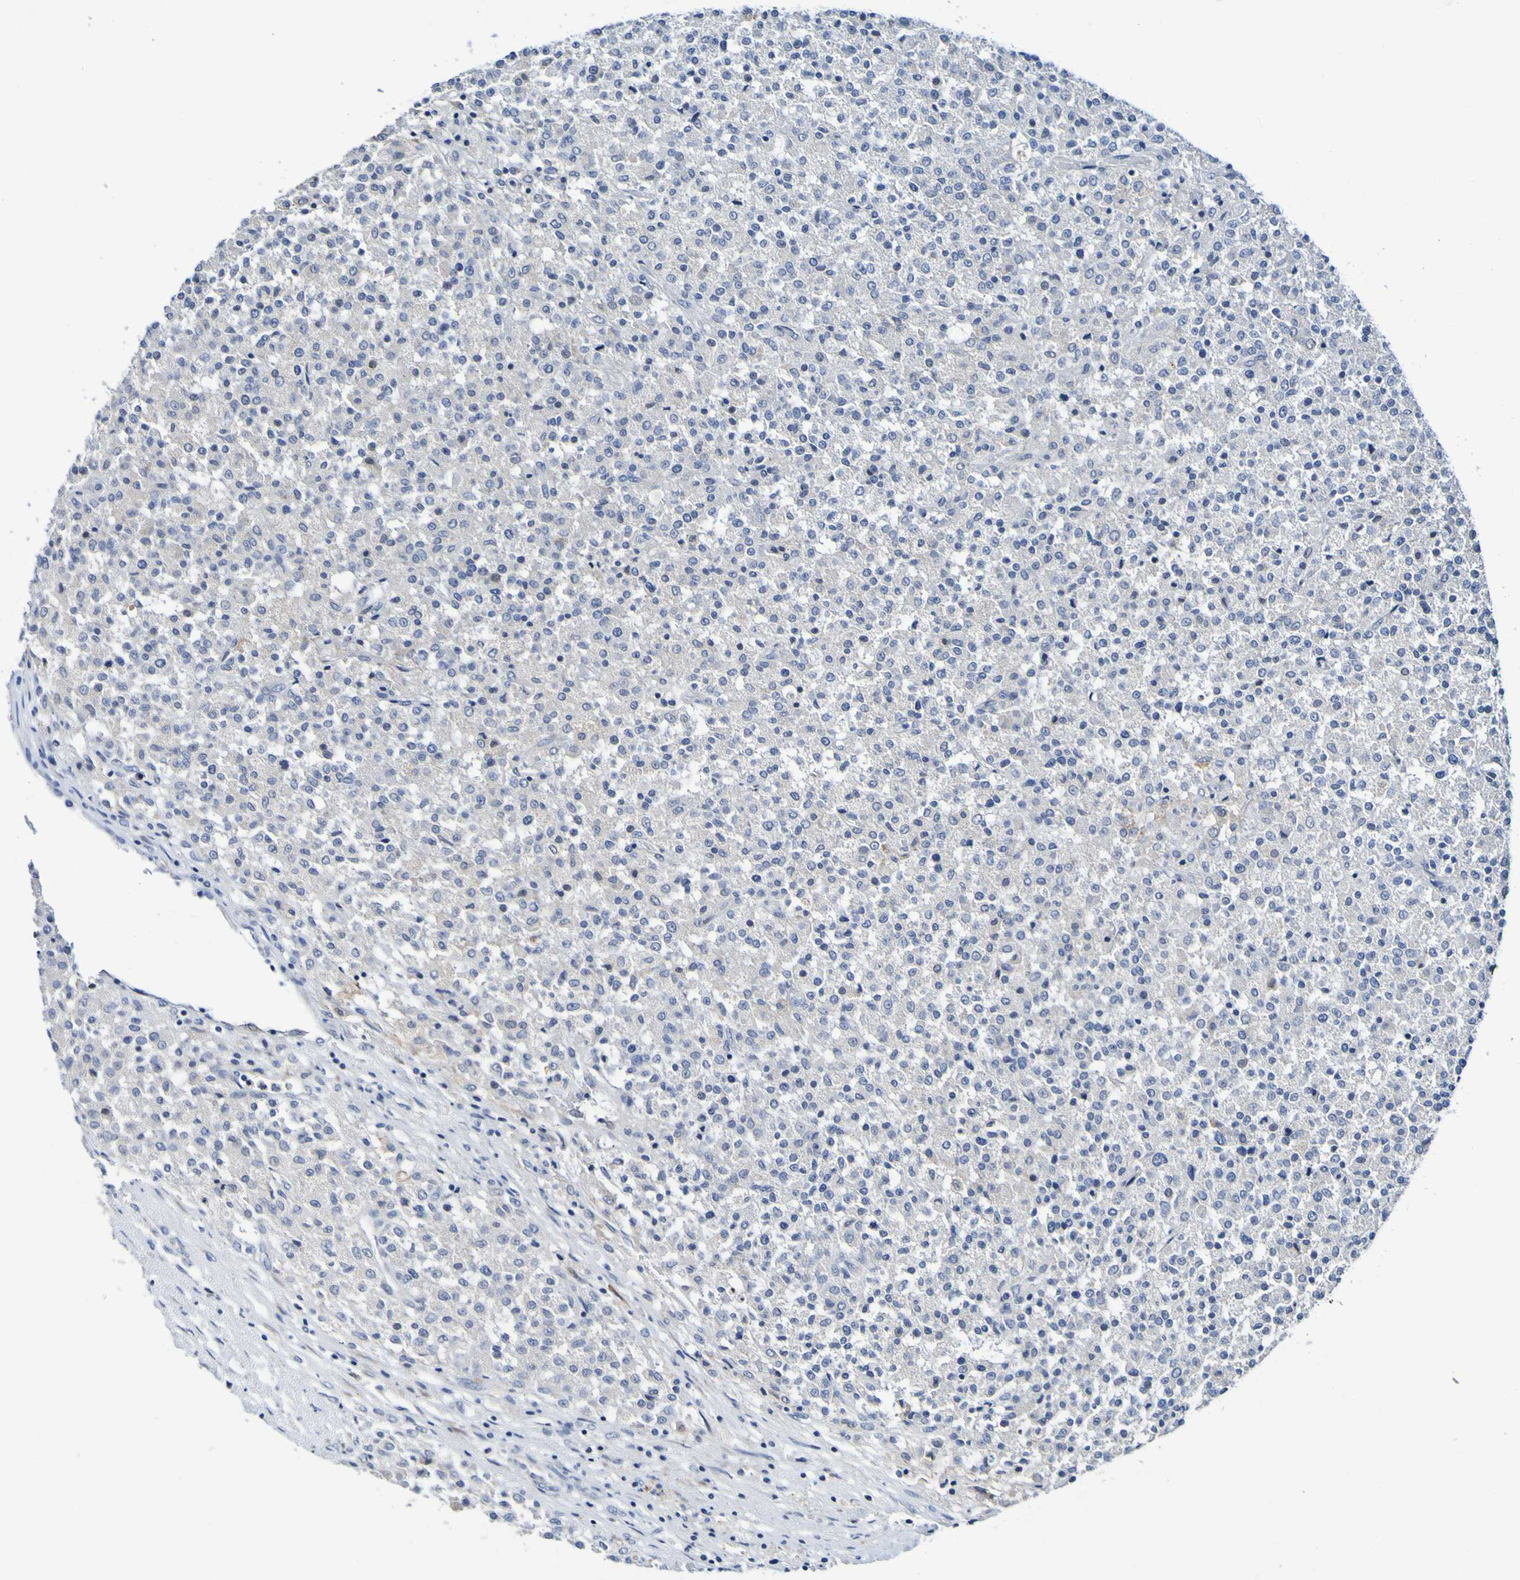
{"staining": {"intensity": "negative", "quantity": "none", "location": "none"}, "tissue": "testis cancer", "cell_type": "Tumor cells", "image_type": "cancer", "snomed": [{"axis": "morphology", "description": "Seminoma, NOS"}, {"axis": "topography", "description": "Testis"}], "caption": "IHC histopathology image of neoplastic tissue: testis cancer stained with DAB demonstrates no significant protein expression in tumor cells.", "gene": "VMA21", "patient": {"sex": "male", "age": 59}}